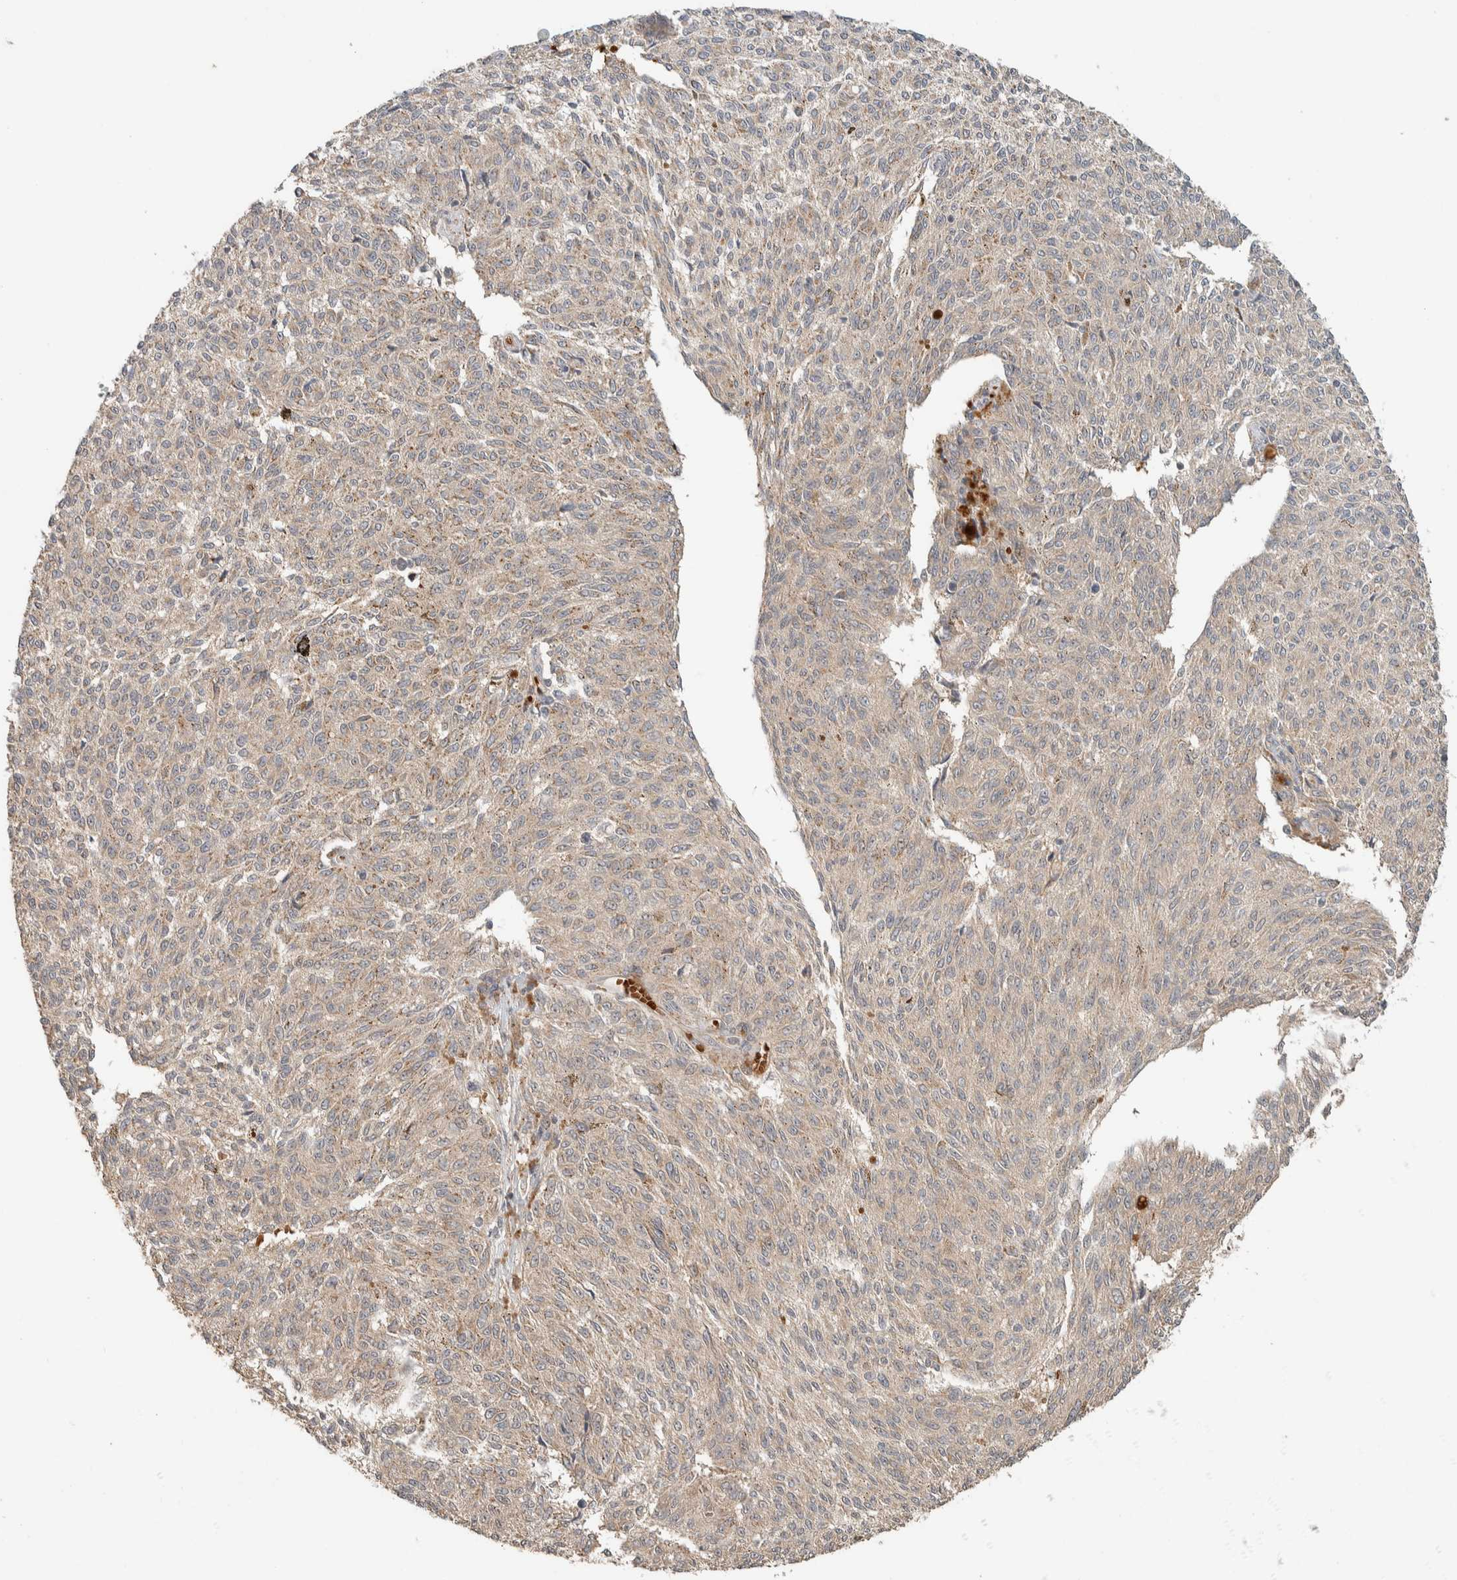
{"staining": {"intensity": "weak", "quantity": "<25%", "location": "cytoplasmic/membranous"}, "tissue": "melanoma", "cell_type": "Tumor cells", "image_type": "cancer", "snomed": [{"axis": "morphology", "description": "Malignant melanoma, NOS"}, {"axis": "topography", "description": "Skin"}], "caption": "A high-resolution histopathology image shows IHC staining of melanoma, which demonstrates no significant expression in tumor cells.", "gene": "ZBTB2", "patient": {"sex": "female", "age": 72}}